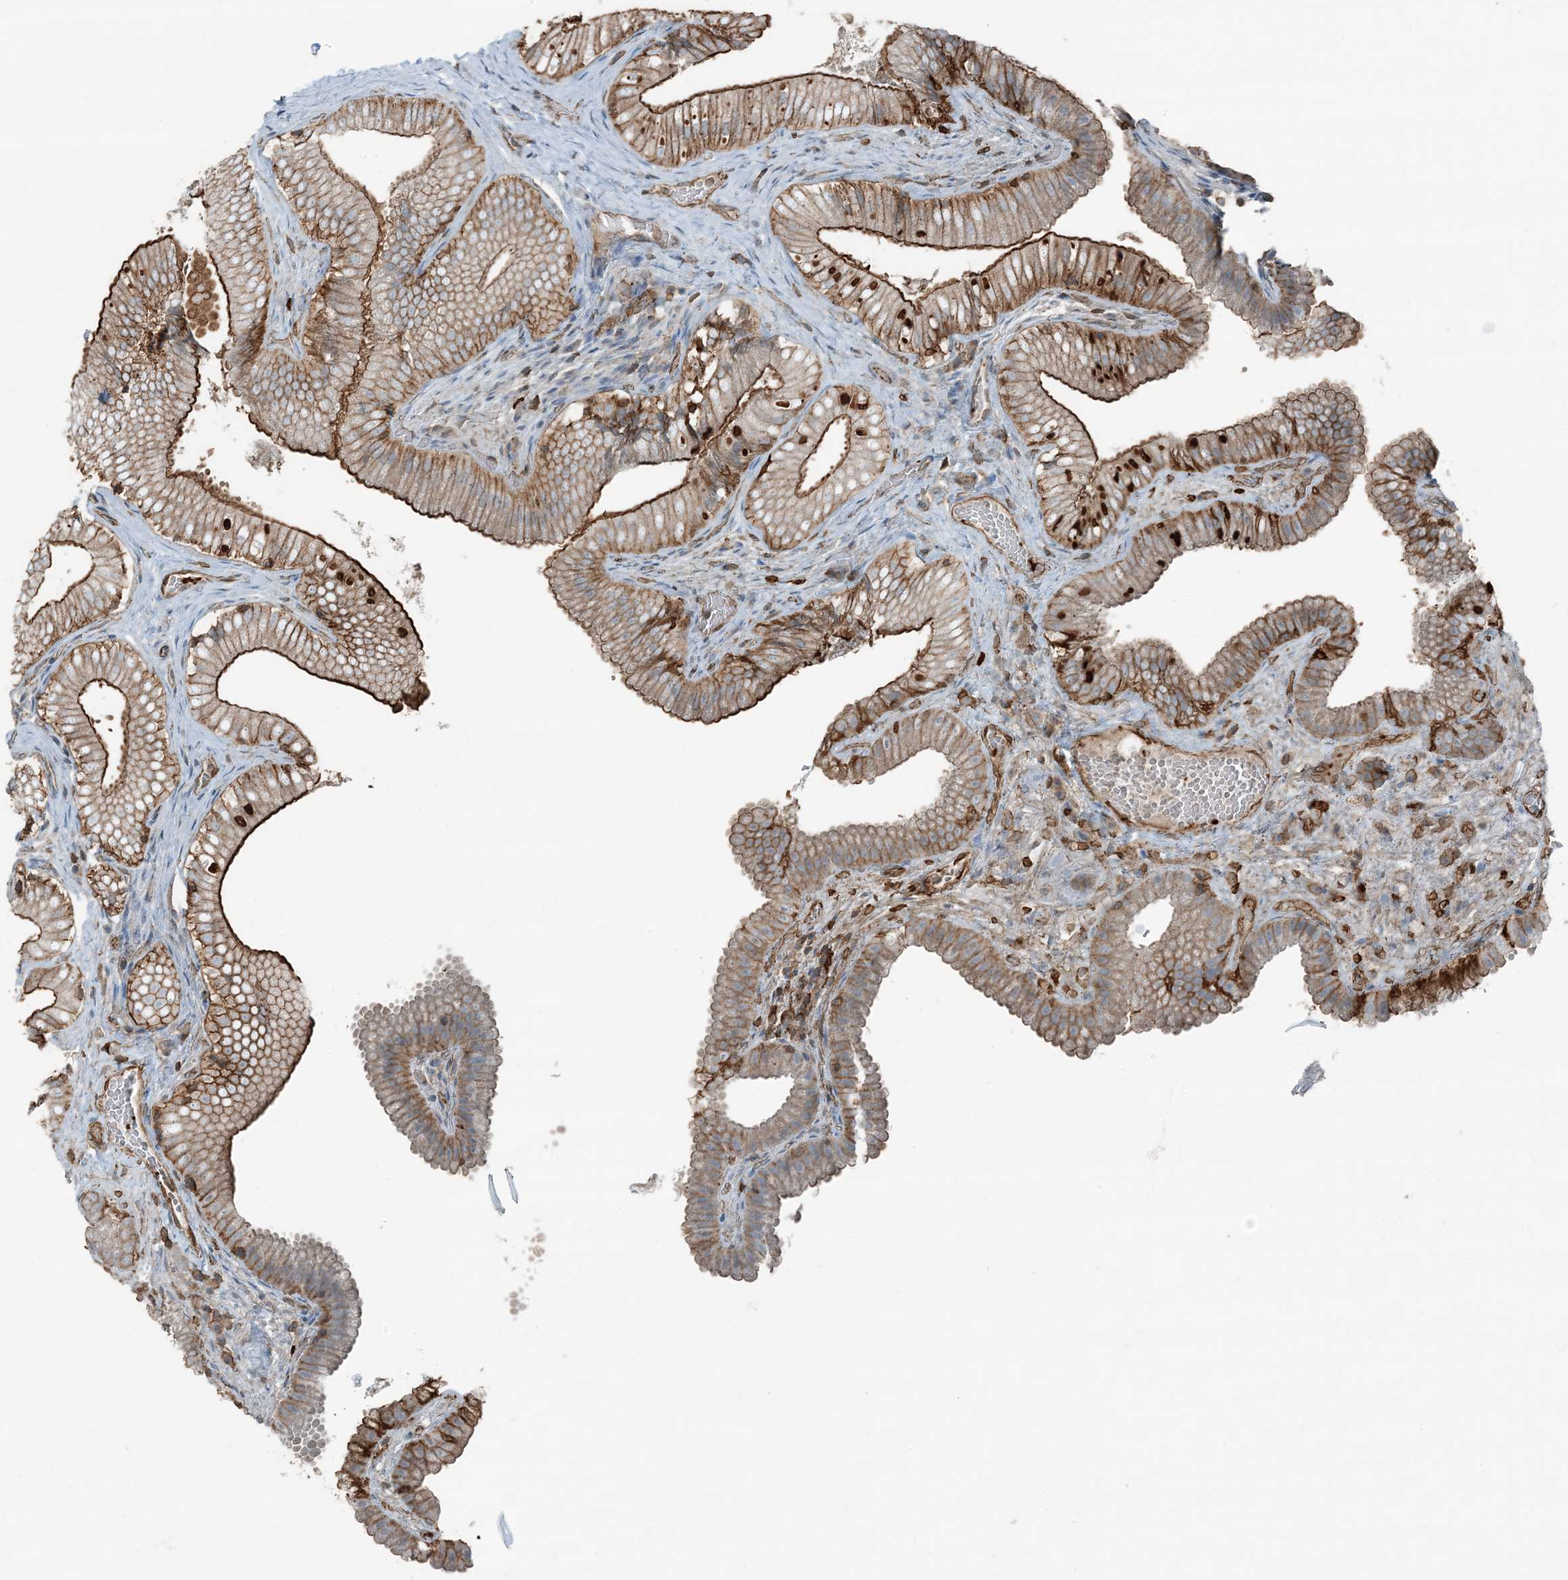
{"staining": {"intensity": "strong", "quantity": ">75%", "location": "cytoplasmic/membranous"}, "tissue": "gallbladder", "cell_type": "Glandular cells", "image_type": "normal", "snomed": [{"axis": "morphology", "description": "Normal tissue, NOS"}, {"axis": "topography", "description": "Gallbladder"}], "caption": "The micrograph exhibits staining of normal gallbladder, revealing strong cytoplasmic/membranous protein expression (brown color) within glandular cells. (Stains: DAB (3,3'-diaminobenzidine) in brown, nuclei in blue, Microscopy: brightfield microscopy at high magnification).", "gene": "APOBEC3C", "patient": {"sex": "female", "age": 30}}